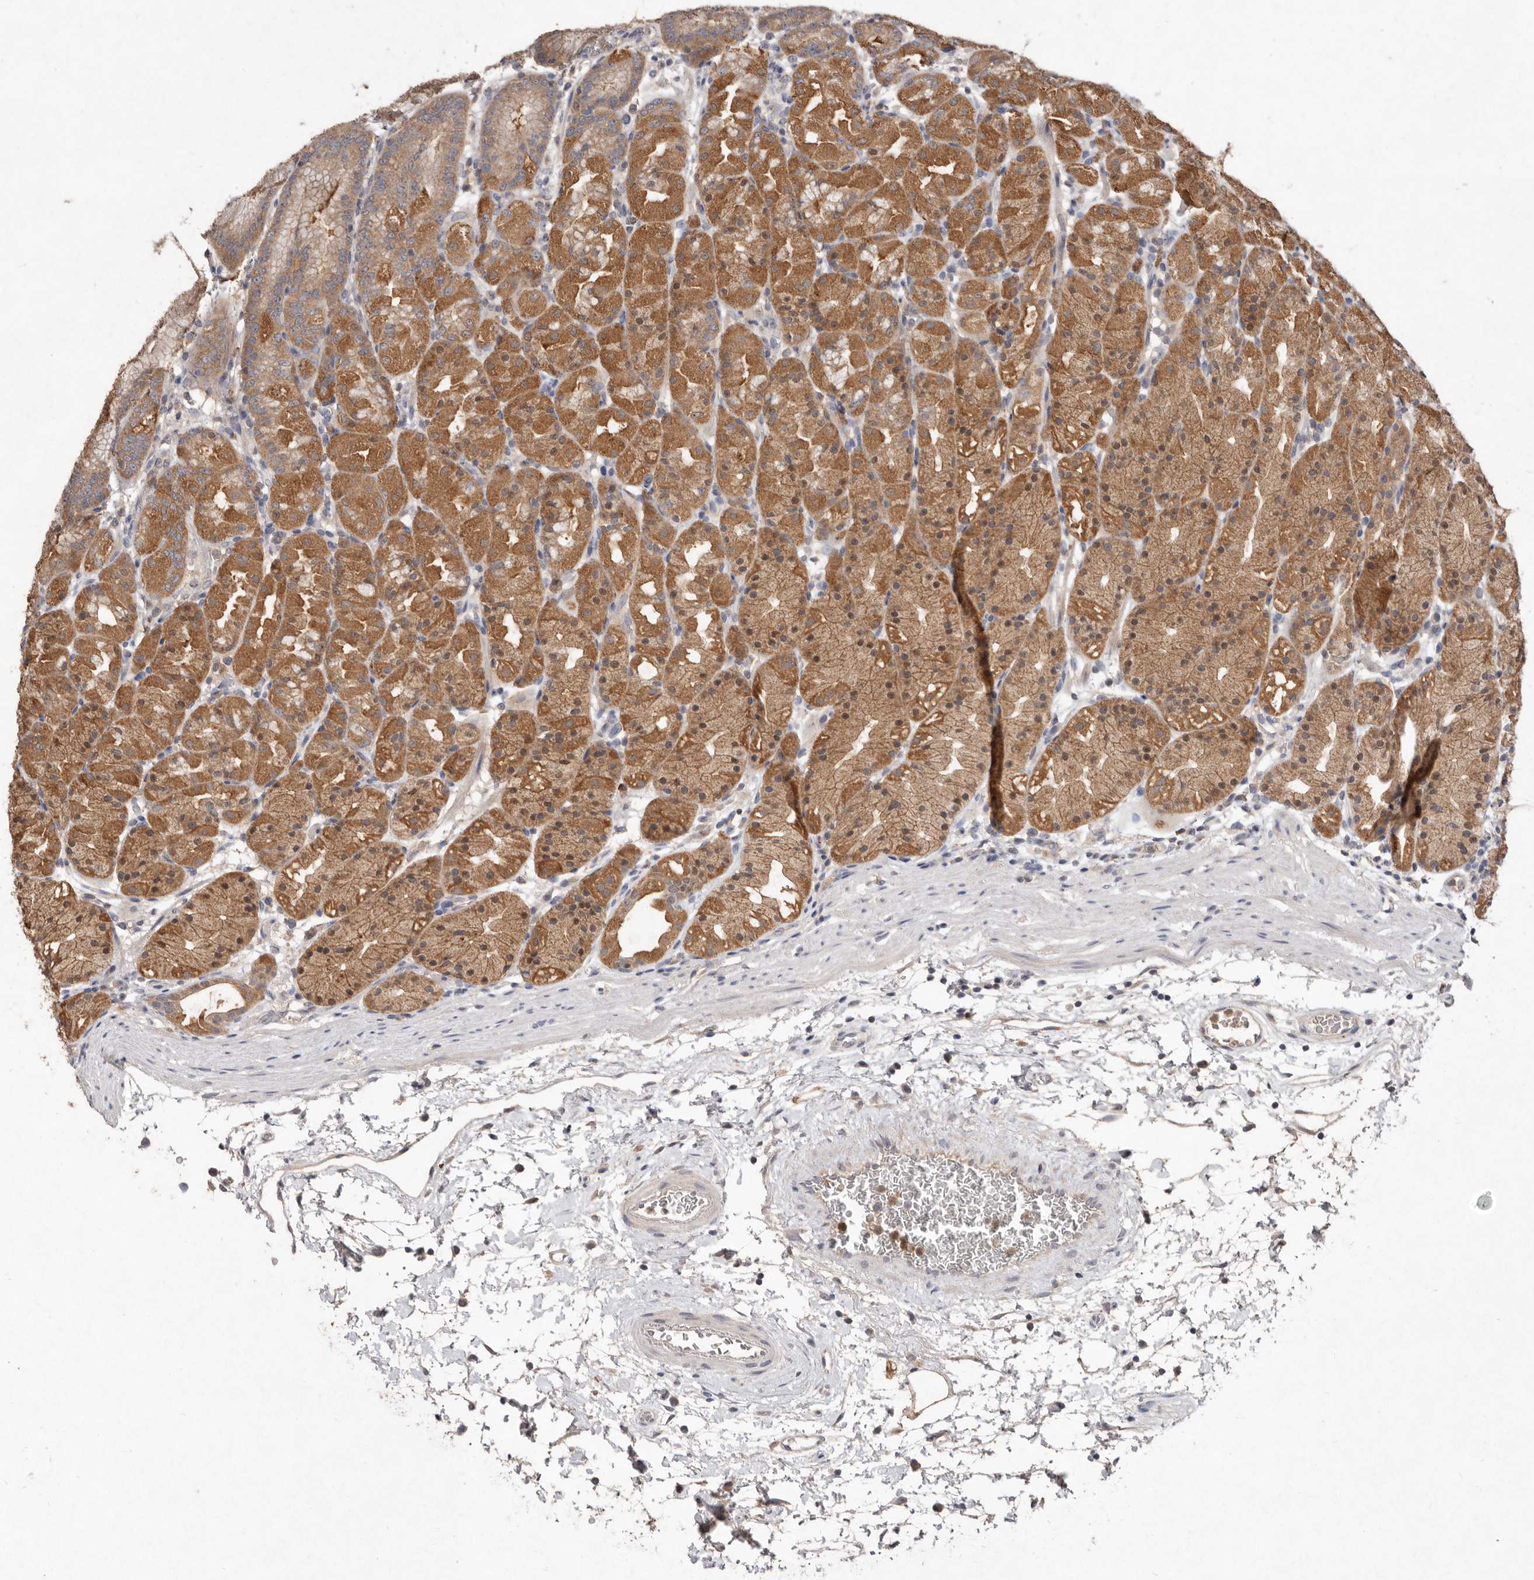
{"staining": {"intensity": "moderate", "quantity": ">75%", "location": "cytoplasmic/membranous"}, "tissue": "stomach", "cell_type": "Glandular cells", "image_type": "normal", "snomed": [{"axis": "morphology", "description": "Normal tissue, NOS"}, {"axis": "topography", "description": "Stomach, upper"}], "caption": "Moderate cytoplasmic/membranous positivity for a protein is present in approximately >75% of glandular cells of benign stomach using immunohistochemistry (IHC).", "gene": "EDEM1", "patient": {"sex": "male", "age": 48}}